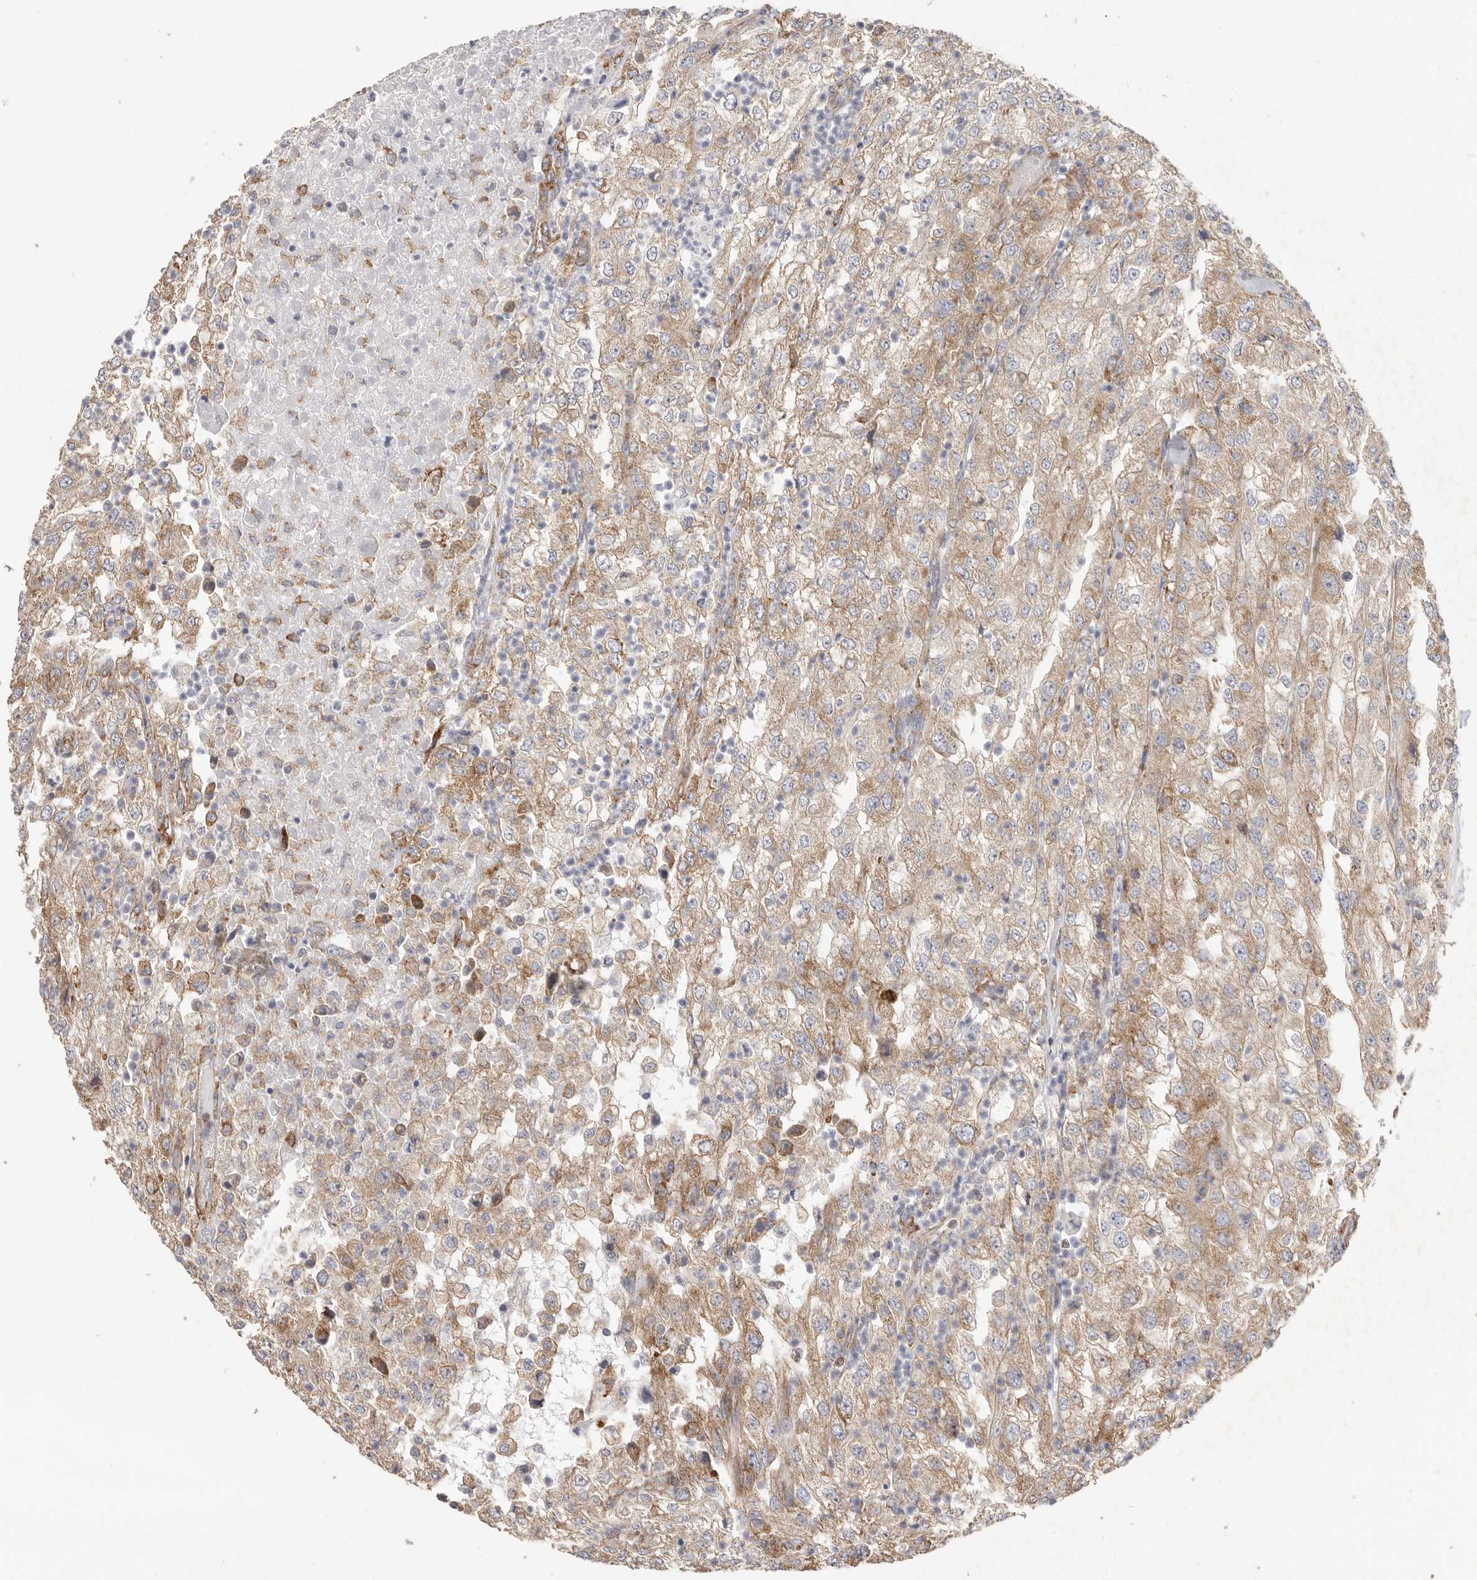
{"staining": {"intensity": "moderate", "quantity": ">75%", "location": "cytoplasmic/membranous"}, "tissue": "renal cancer", "cell_type": "Tumor cells", "image_type": "cancer", "snomed": [{"axis": "morphology", "description": "Adenocarcinoma, NOS"}, {"axis": "topography", "description": "Kidney"}], "caption": "This is a micrograph of IHC staining of adenocarcinoma (renal), which shows moderate positivity in the cytoplasmic/membranous of tumor cells.", "gene": "SERBP1", "patient": {"sex": "female", "age": 54}}